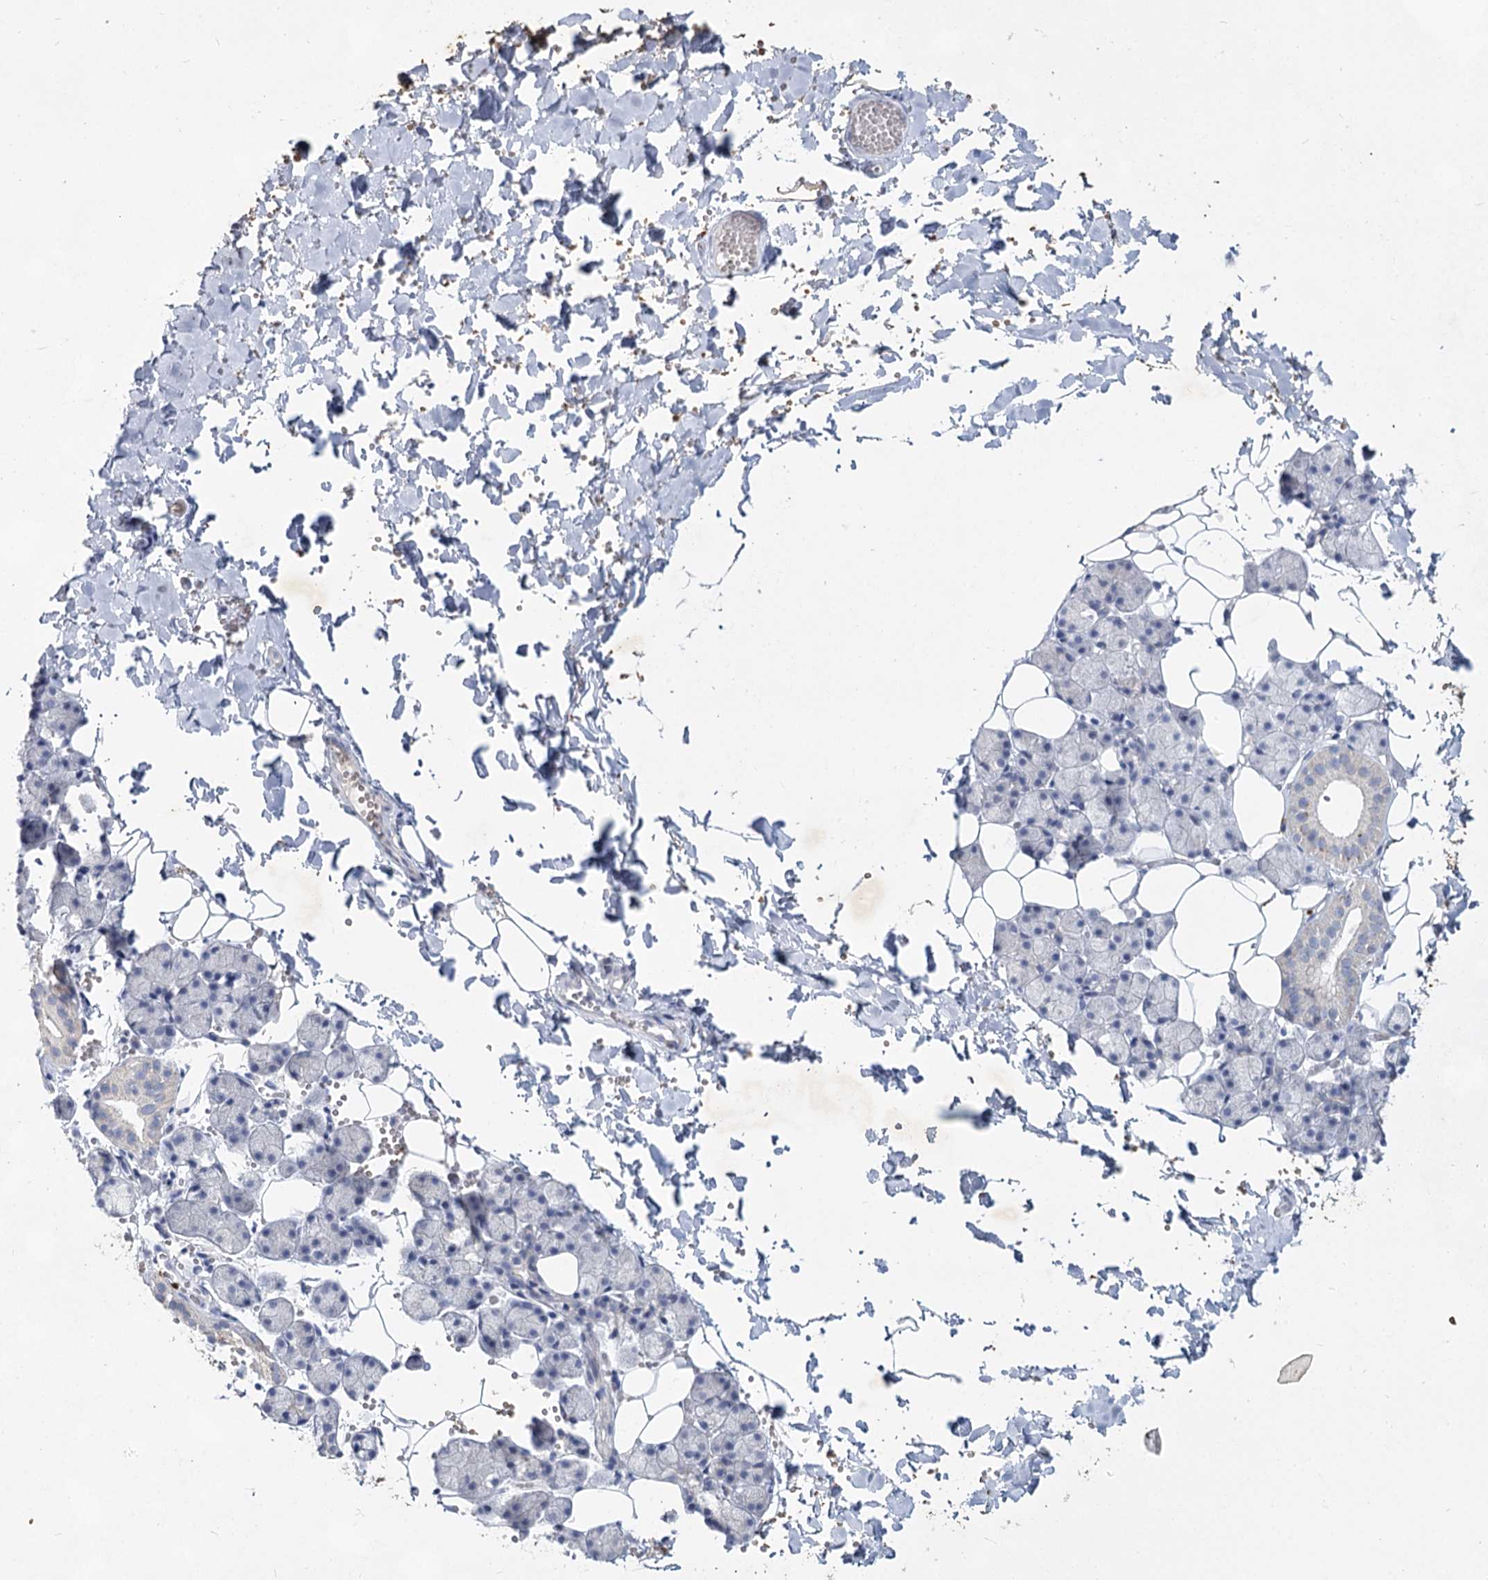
{"staining": {"intensity": "moderate", "quantity": "<25%", "location": "cytoplasmic/membranous"}, "tissue": "salivary gland", "cell_type": "Glandular cells", "image_type": "normal", "snomed": [{"axis": "morphology", "description": "Normal tissue, NOS"}, {"axis": "topography", "description": "Salivary gland"}], "caption": "Immunohistochemistry (IHC) image of unremarkable salivary gland: human salivary gland stained using immunohistochemistry (IHC) shows low levels of moderate protein expression localized specifically in the cytoplasmic/membranous of glandular cells, appearing as a cytoplasmic/membranous brown color.", "gene": "CCDC73", "patient": {"sex": "female", "age": 33}}